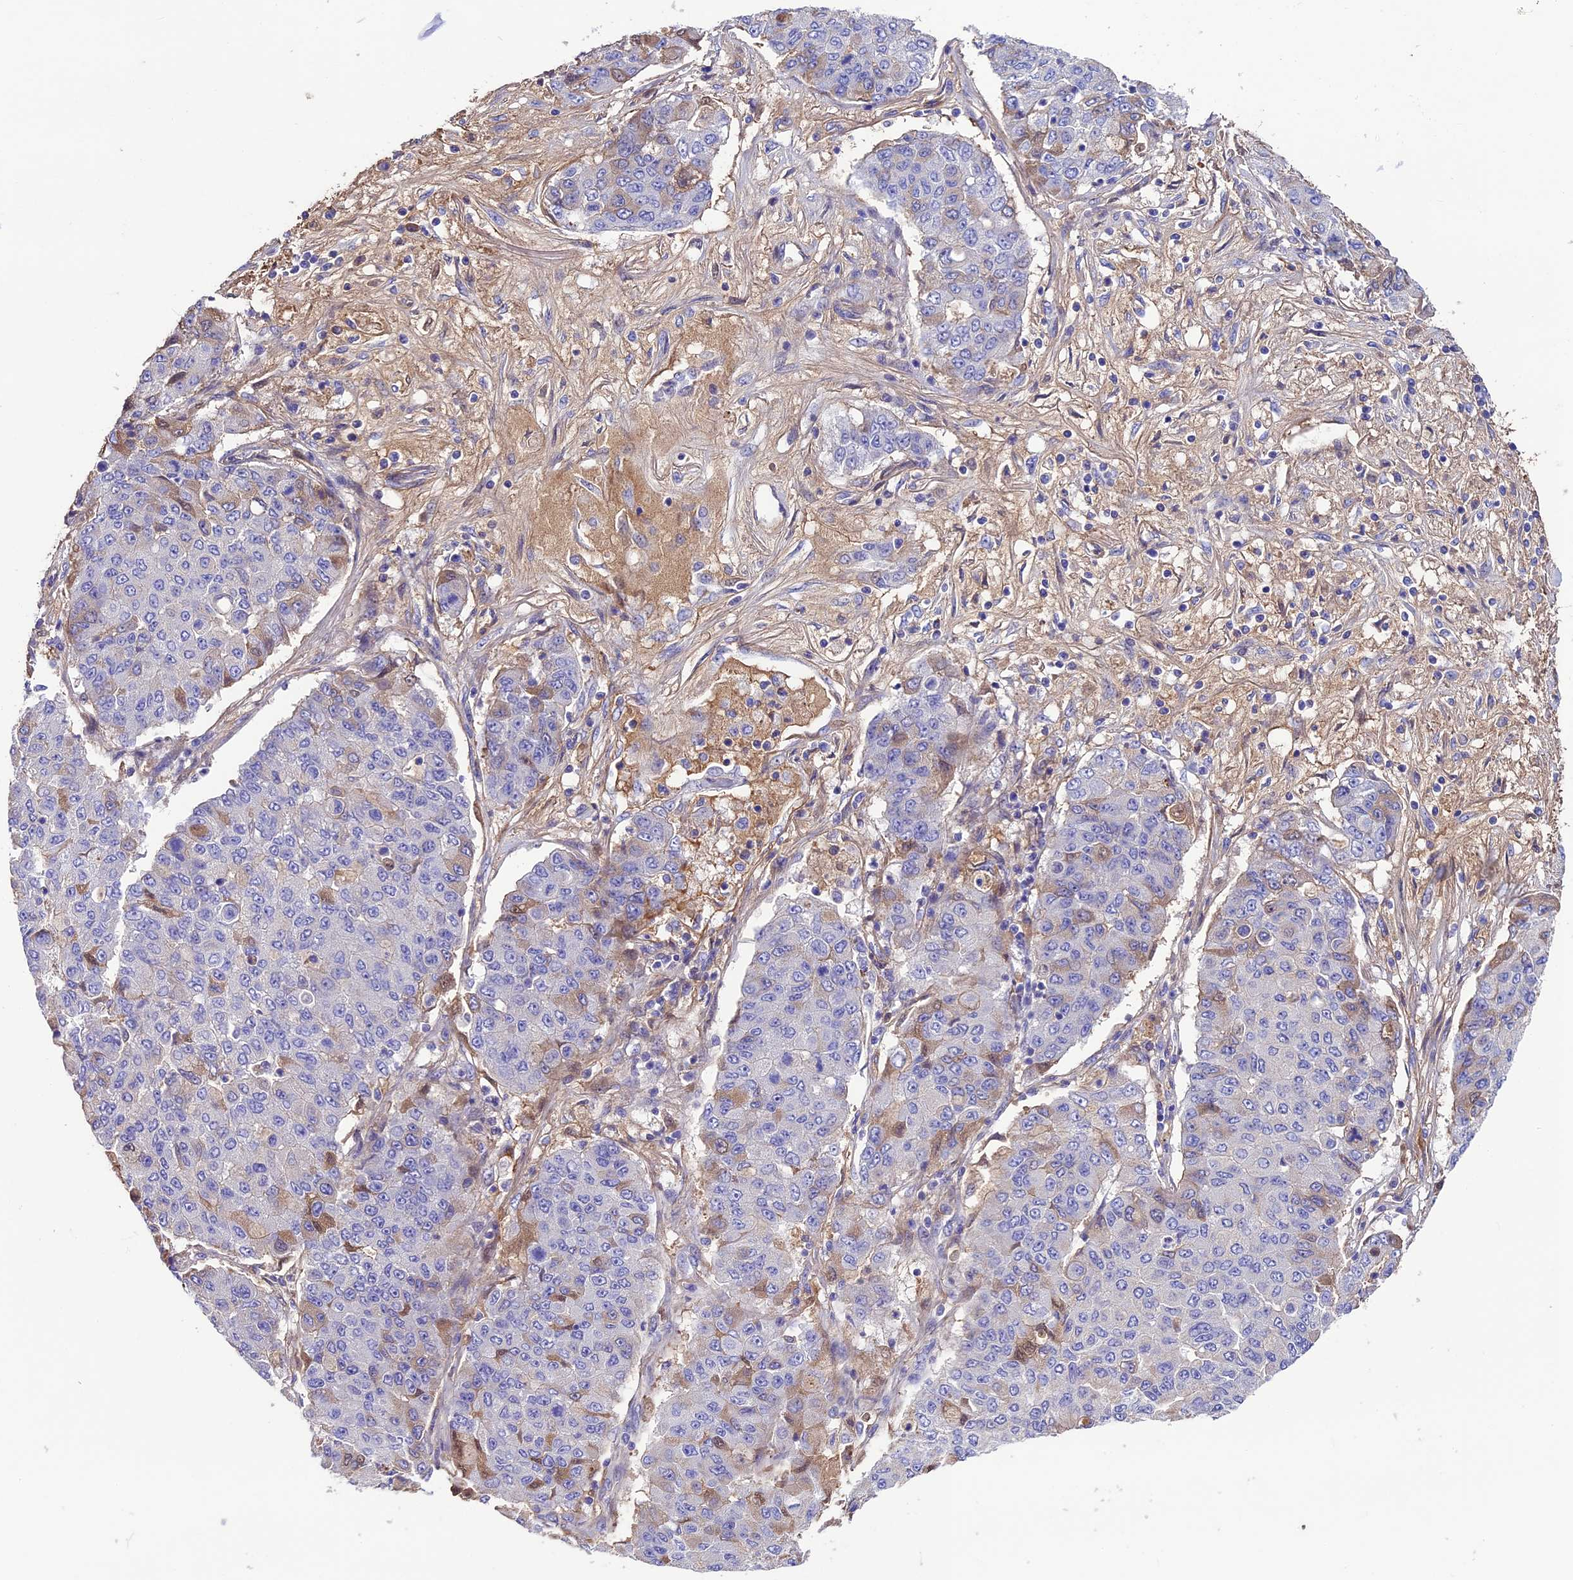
{"staining": {"intensity": "weak", "quantity": "<25%", "location": "cytoplasmic/membranous,nuclear"}, "tissue": "lung cancer", "cell_type": "Tumor cells", "image_type": "cancer", "snomed": [{"axis": "morphology", "description": "Squamous cell carcinoma, NOS"}, {"axis": "topography", "description": "Lung"}], "caption": "The histopathology image demonstrates no staining of tumor cells in lung squamous cell carcinoma.", "gene": "TCP11L2", "patient": {"sex": "male", "age": 74}}